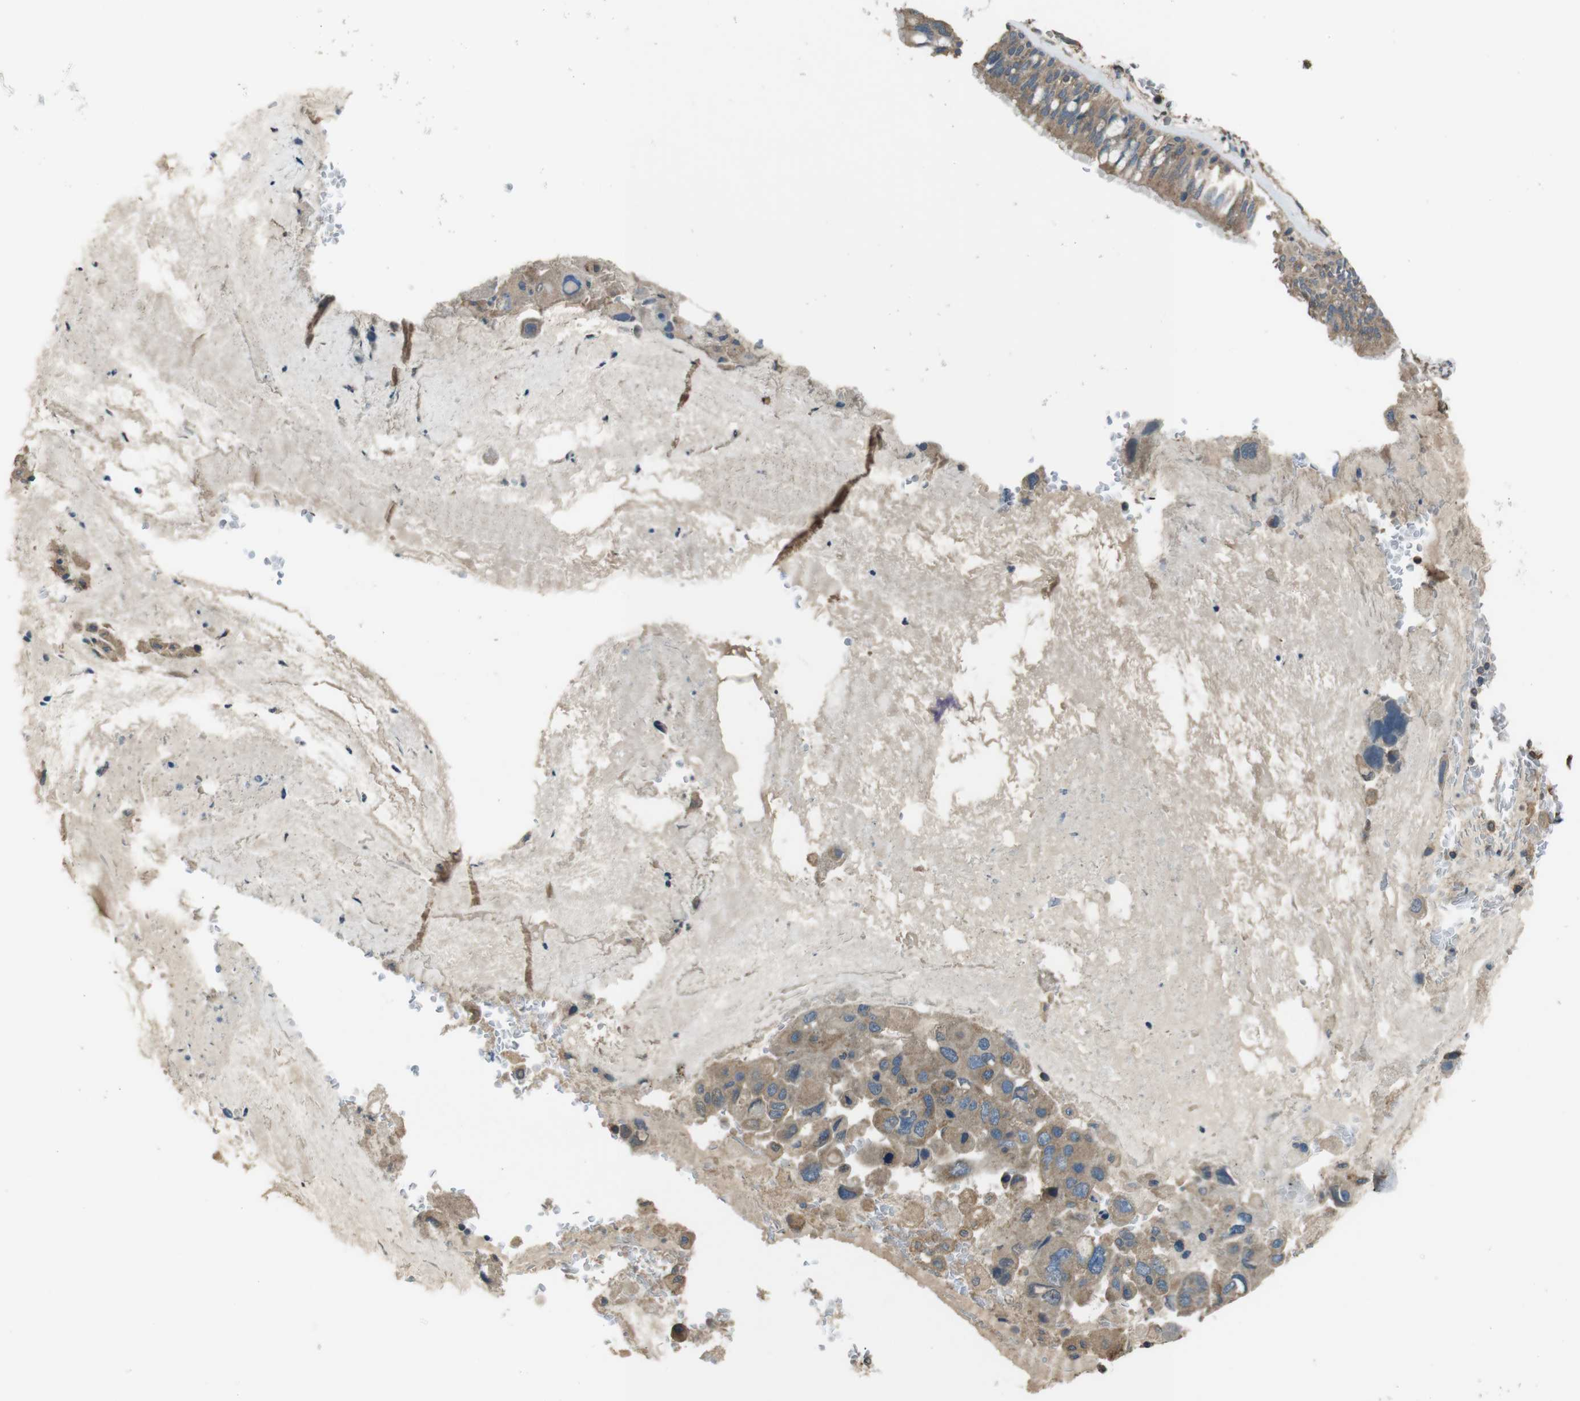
{"staining": {"intensity": "moderate", "quantity": ">75%", "location": "cytoplasmic/membranous"}, "tissue": "bronchus", "cell_type": "Respiratory epithelial cells", "image_type": "normal", "snomed": [{"axis": "morphology", "description": "Normal tissue, NOS"}, {"axis": "morphology", "description": "Adenocarcinoma, NOS"}, {"axis": "morphology", "description": "Adenocarcinoma, metastatic, NOS"}, {"axis": "topography", "description": "Lymph node"}, {"axis": "topography", "description": "Bronchus"}, {"axis": "topography", "description": "Lung"}], "caption": "Protein analysis of unremarkable bronchus shows moderate cytoplasmic/membranous staining in about >75% of respiratory epithelial cells. The protein is stained brown, and the nuclei are stained in blue (DAB (3,3'-diaminobenzidine) IHC with brightfield microscopy, high magnification).", "gene": "FUT2", "patient": {"sex": "female", "age": 54}}